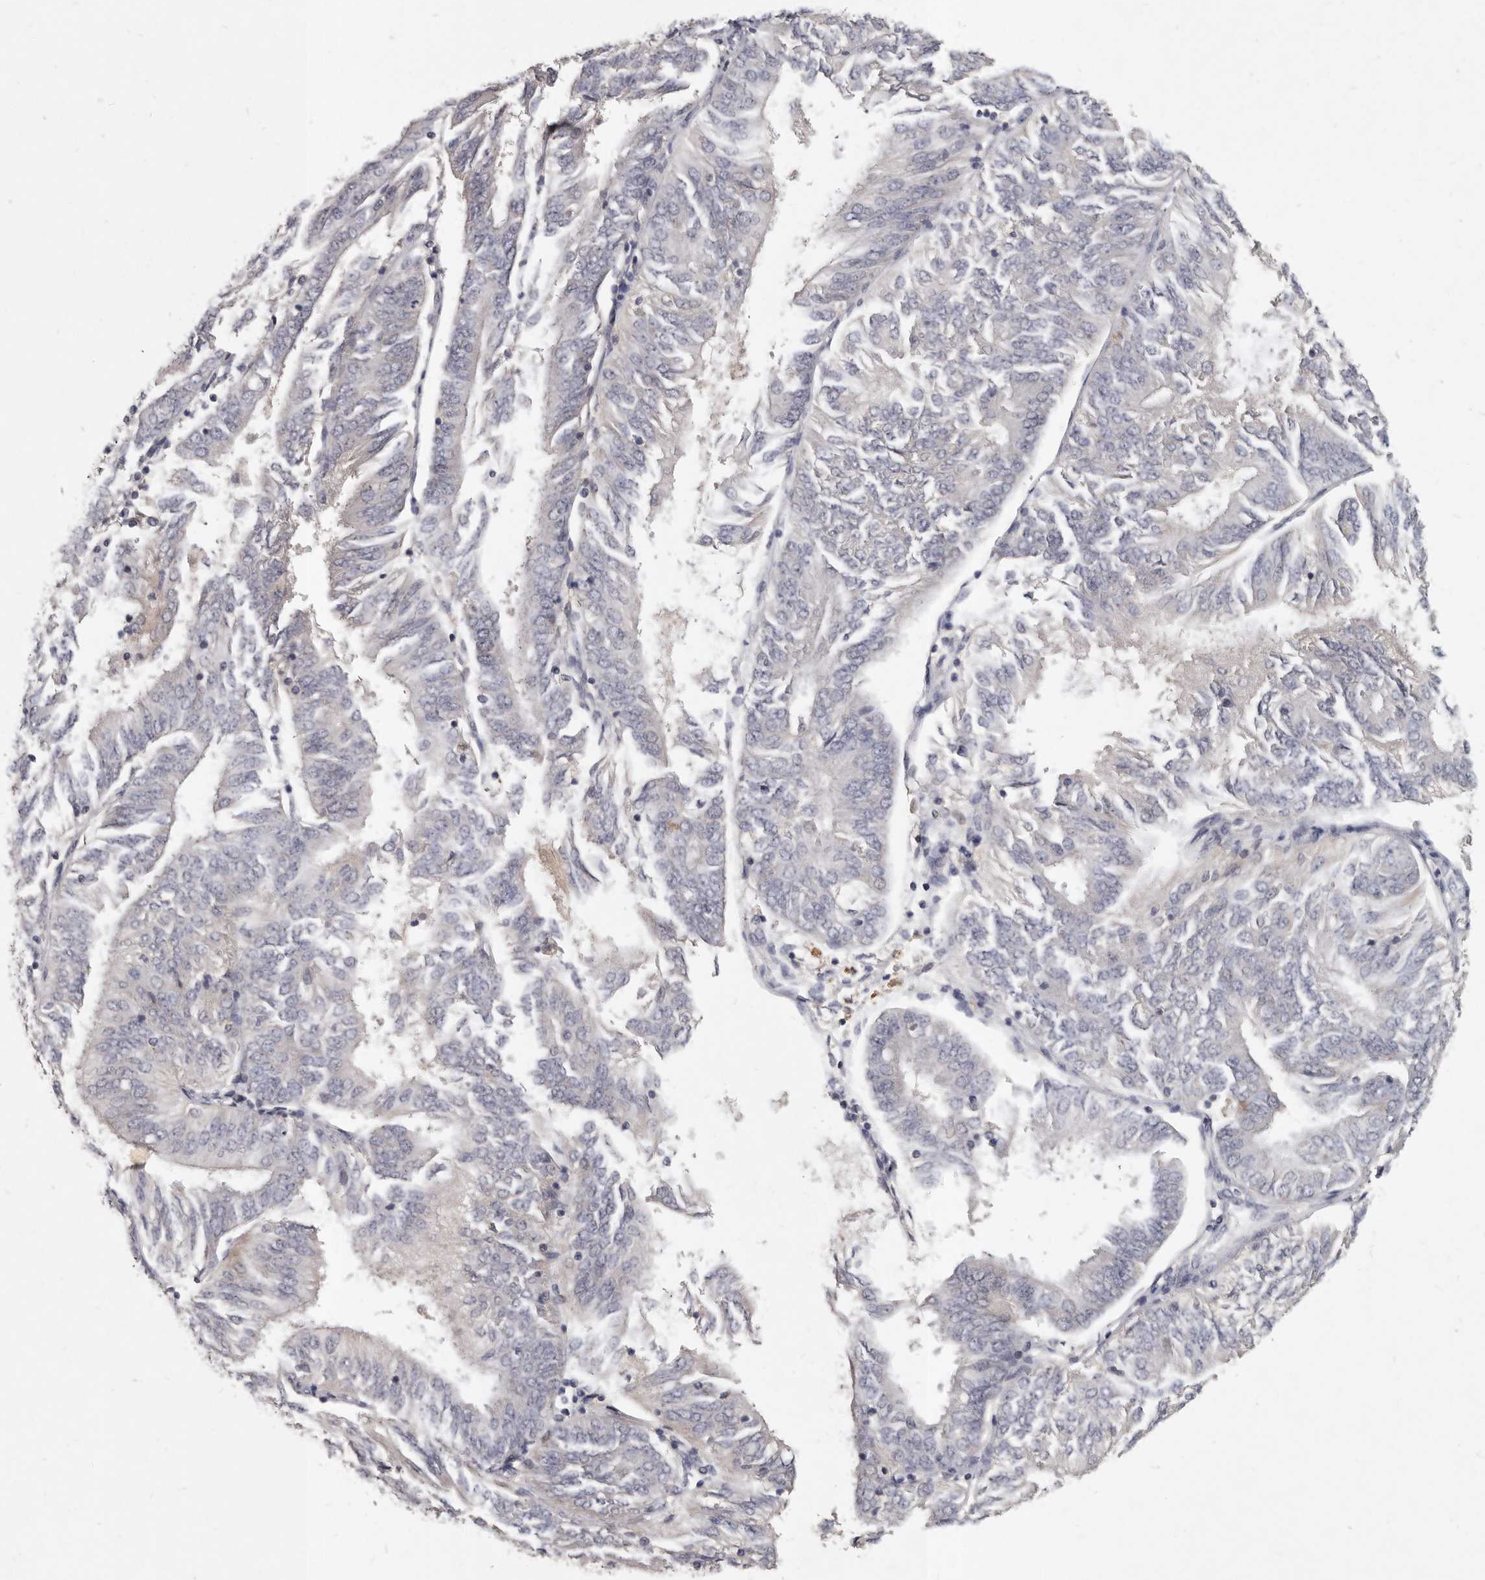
{"staining": {"intensity": "negative", "quantity": "none", "location": "none"}, "tissue": "endometrial cancer", "cell_type": "Tumor cells", "image_type": "cancer", "snomed": [{"axis": "morphology", "description": "Adenocarcinoma, NOS"}, {"axis": "topography", "description": "Endometrium"}], "caption": "This is a image of IHC staining of endometrial cancer (adenocarcinoma), which shows no staining in tumor cells.", "gene": "SLC22A1", "patient": {"sex": "female", "age": 58}}